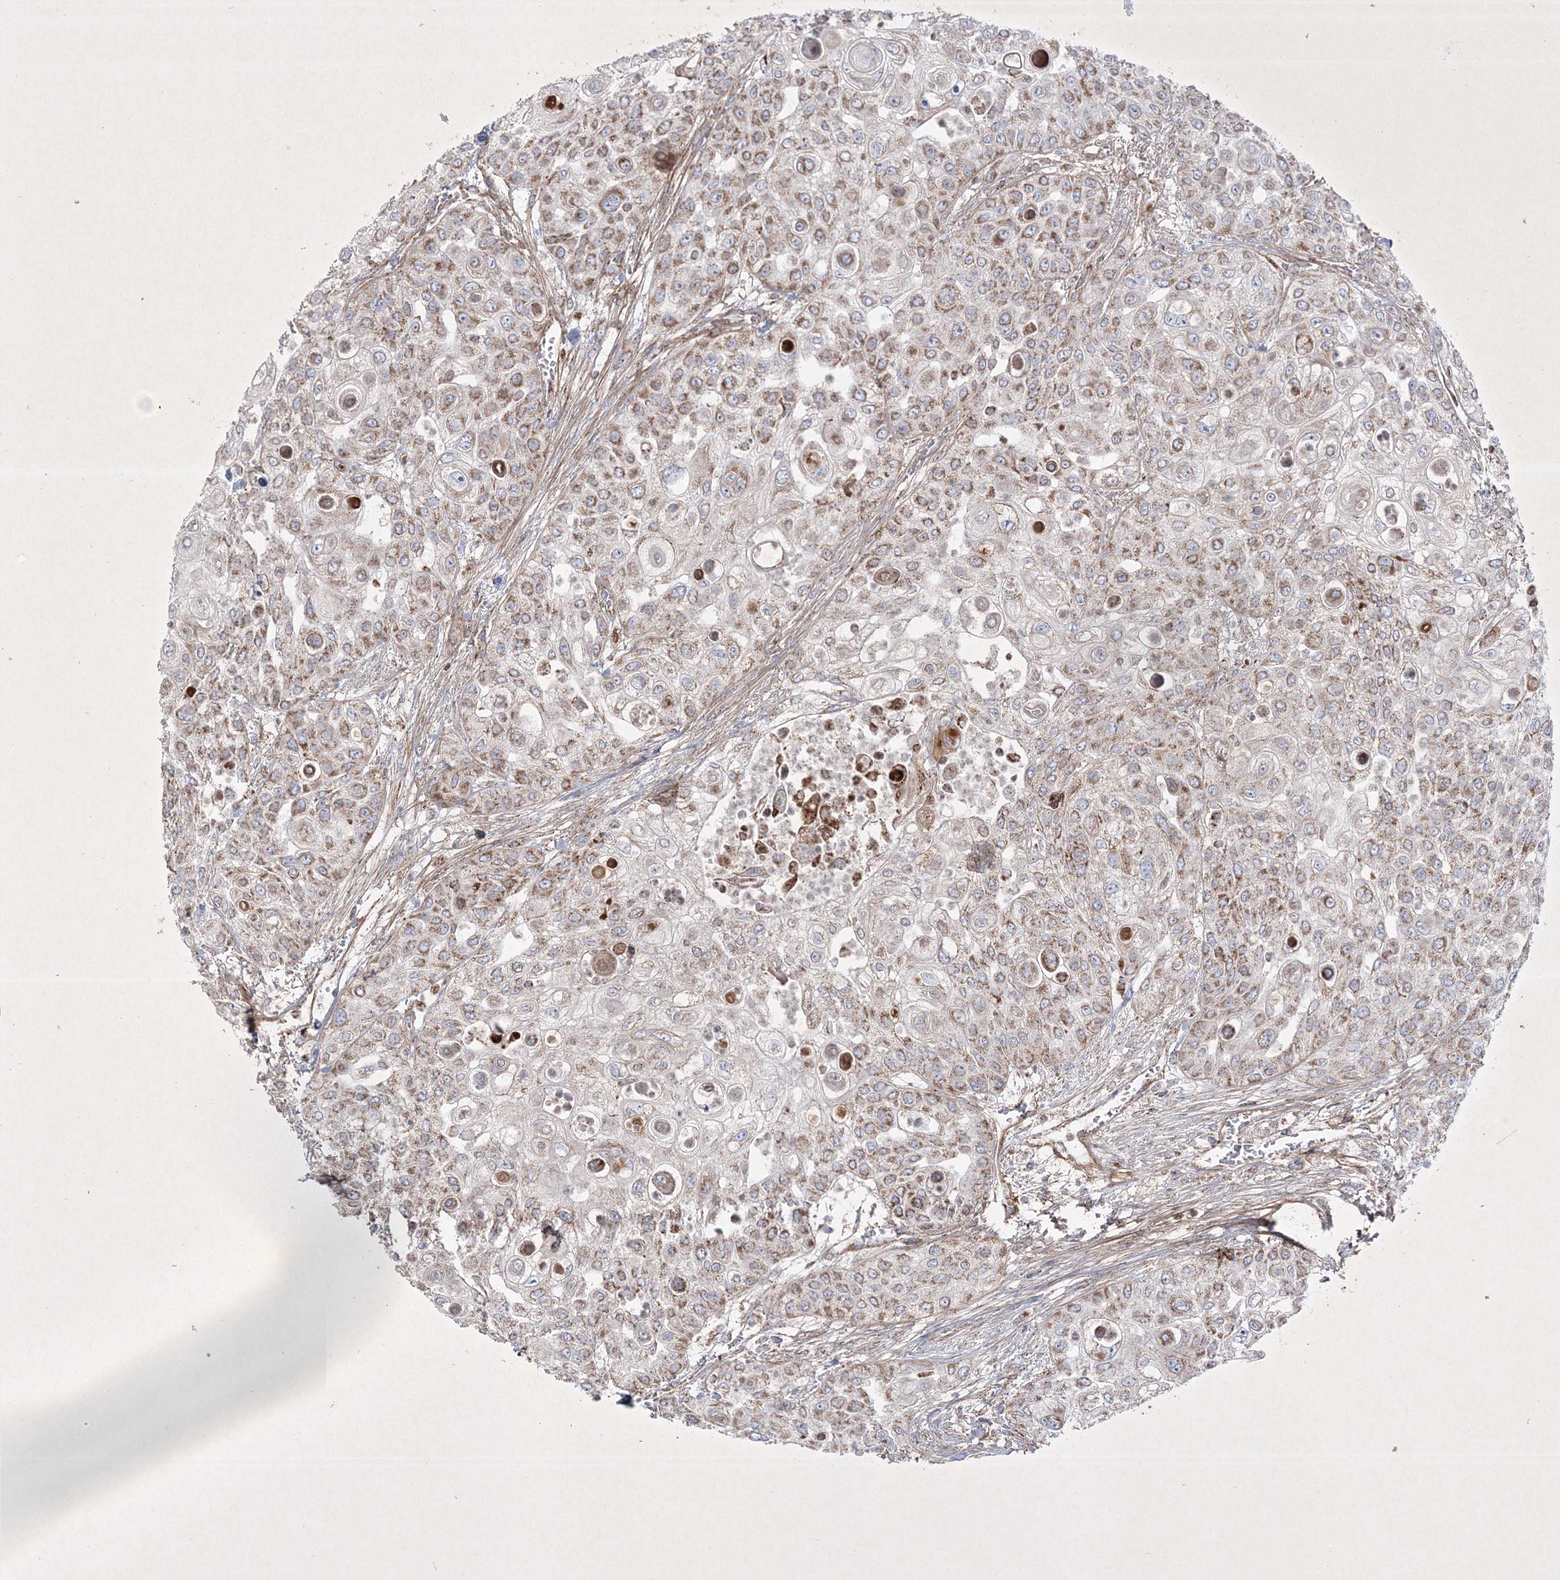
{"staining": {"intensity": "moderate", "quantity": ">75%", "location": "cytoplasmic/membranous"}, "tissue": "urothelial cancer", "cell_type": "Tumor cells", "image_type": "cancer", "snomed": [{"axis": "morphology", "description": "Urothelial carcinoma, High grade"}, {"axis": "topography", "description": "Urinary bladder"}], "caption": "IHC (DAB) staining of urothelial carcinoma (high-grade) shows moderate cytoplasmic/membranous protein positivity in about >75% of tumor cells. (IHC, brightfield microscopy, high magnification).", "gene": "RICTOR", "patient": {"sex": "female", "age": 79}}